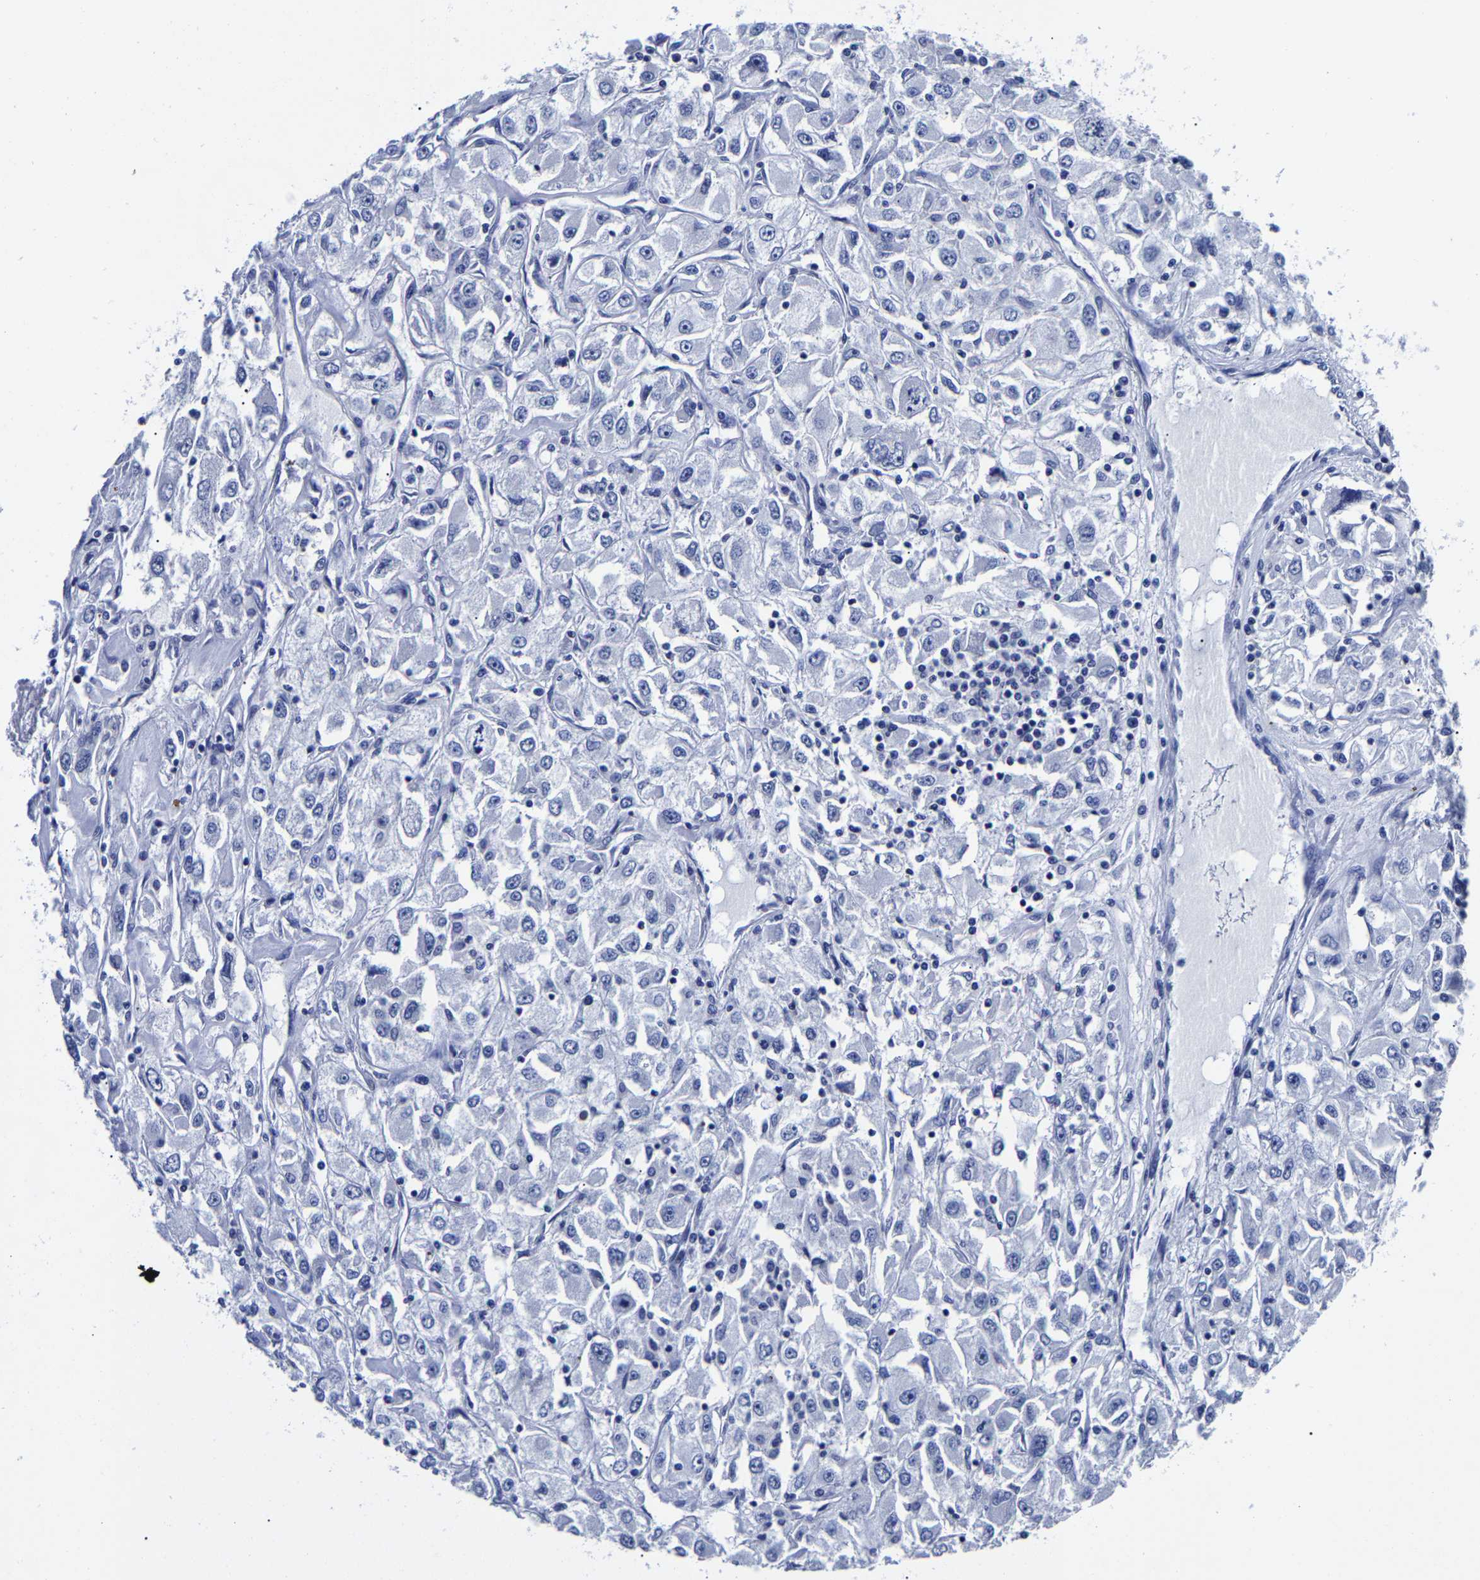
{"staining": {"intensity": "negative", "quantity": "none", "location": "none"}, "tissue": "renal cancer", "cell_type": "Tumor cells", "image_type": "cancer", "snomed": [{"axis": "morphology", "description": "Adenocarcinoma, NOS"}, {"axis": "topography", "description": "Kidney"}], "caption": "DAB (3,3'-diaminobenzidine) immunohistochemical staining of renal adenocarcinoma demonstrates no significant expression in tumor cells.", "gene": "CPA2", "patient": {"sex": "female", "age": 52}}